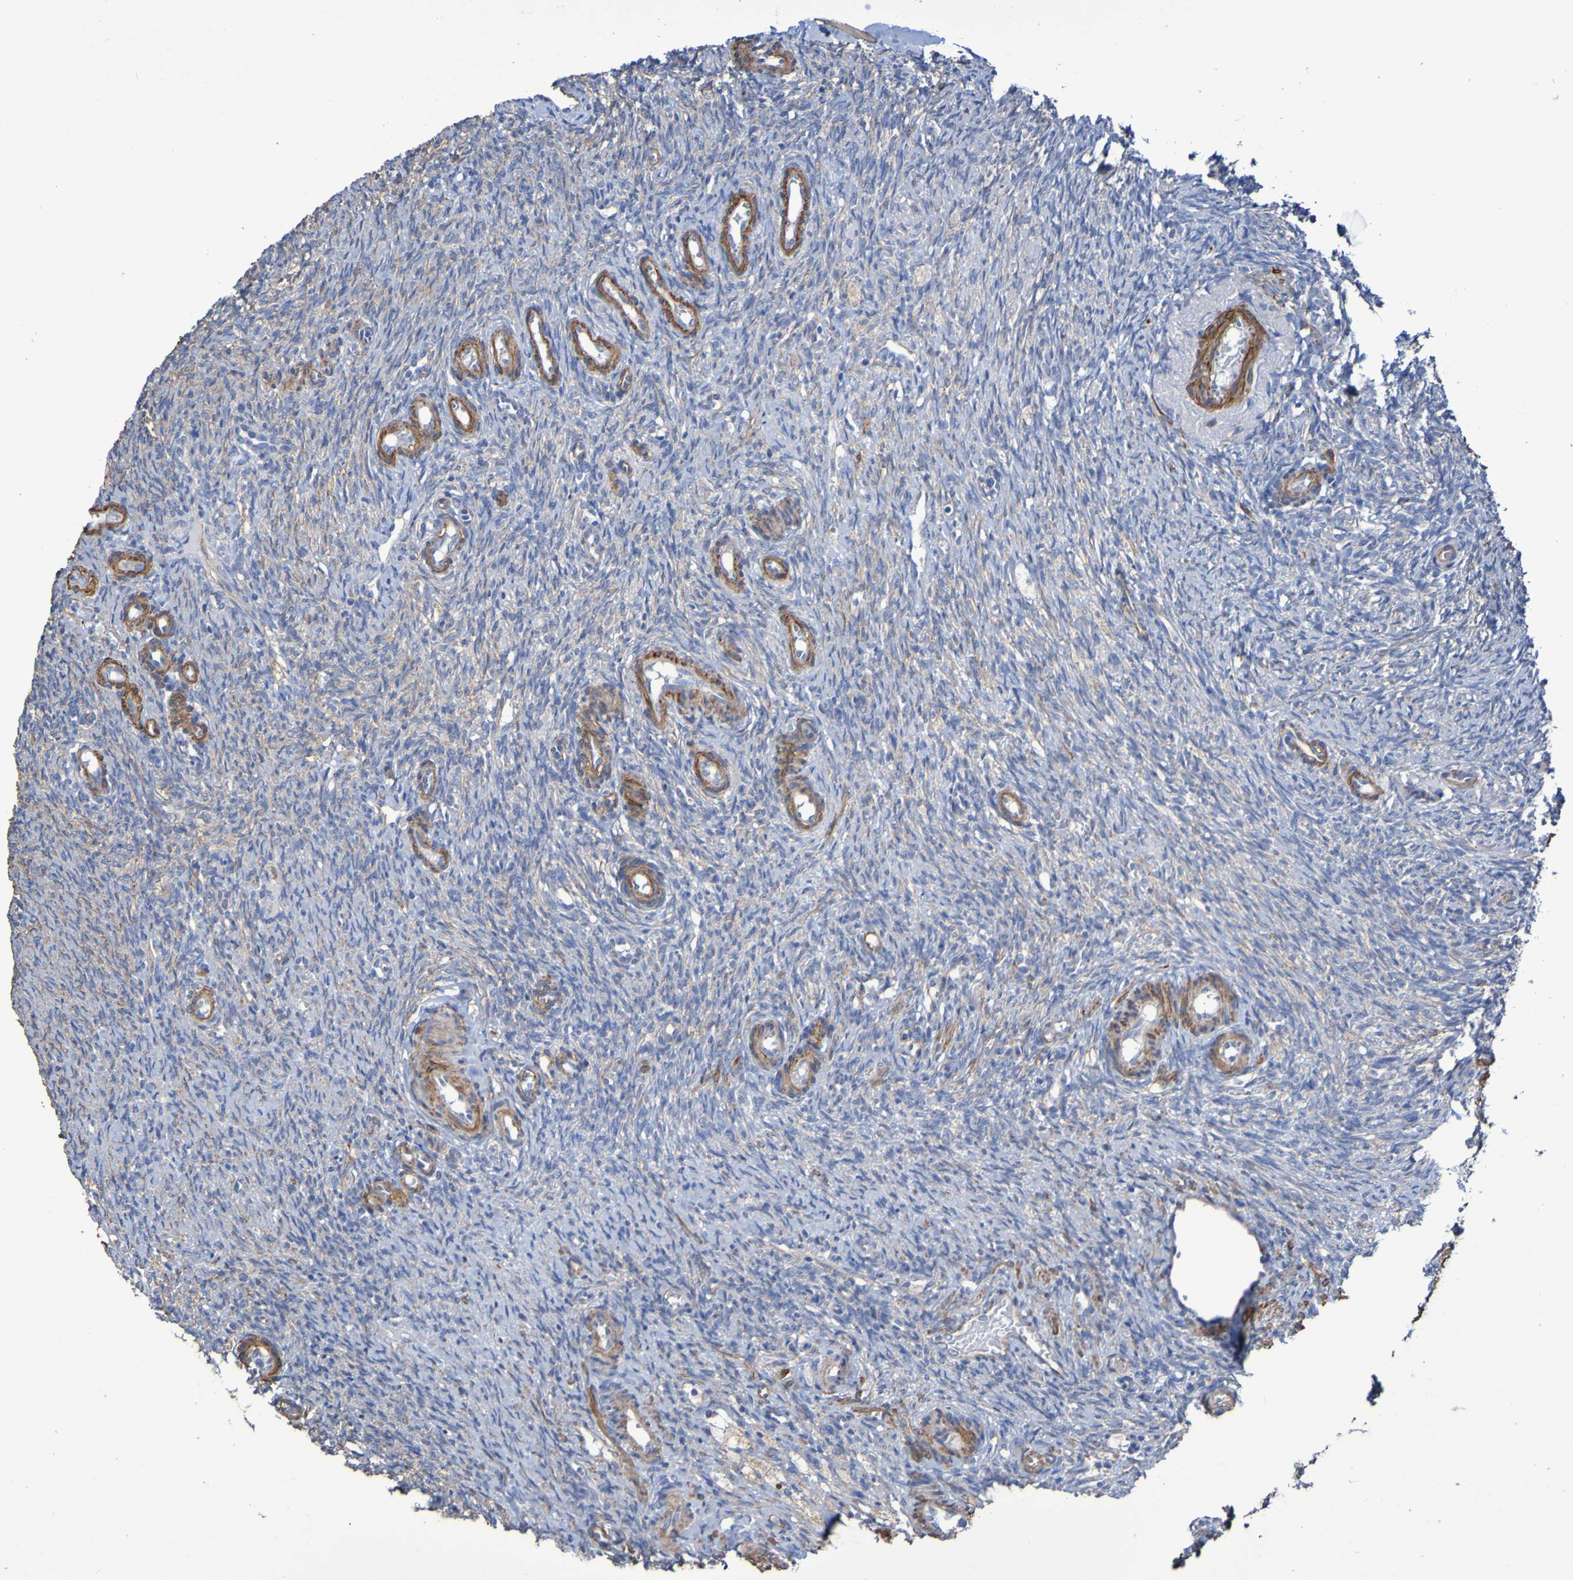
{"staining": {"intensity": "strong", "quantity": "<25%", "location": "cytoplasmic/membranous"}, "tissue": "ovary", "cell_type": "Ovarian stroma cells", "image_type": "normal", "snomed": [{"axis": "morphology", "description": "Normal tissue, NOS"}, {"axis": "topography", "description": "Ovary"}], "caption": "IHC image of benign ovary: ovary stained using immunohistochemistry exhibits medium levels of strong protein expression localized specifically in the cytoplasmic/membranous of ovarian stroma cells, appearing as a cytoplasmic/membranous brown color.", "gene": "SRPRB", "patient": {"sex": "female", "age": 41}}